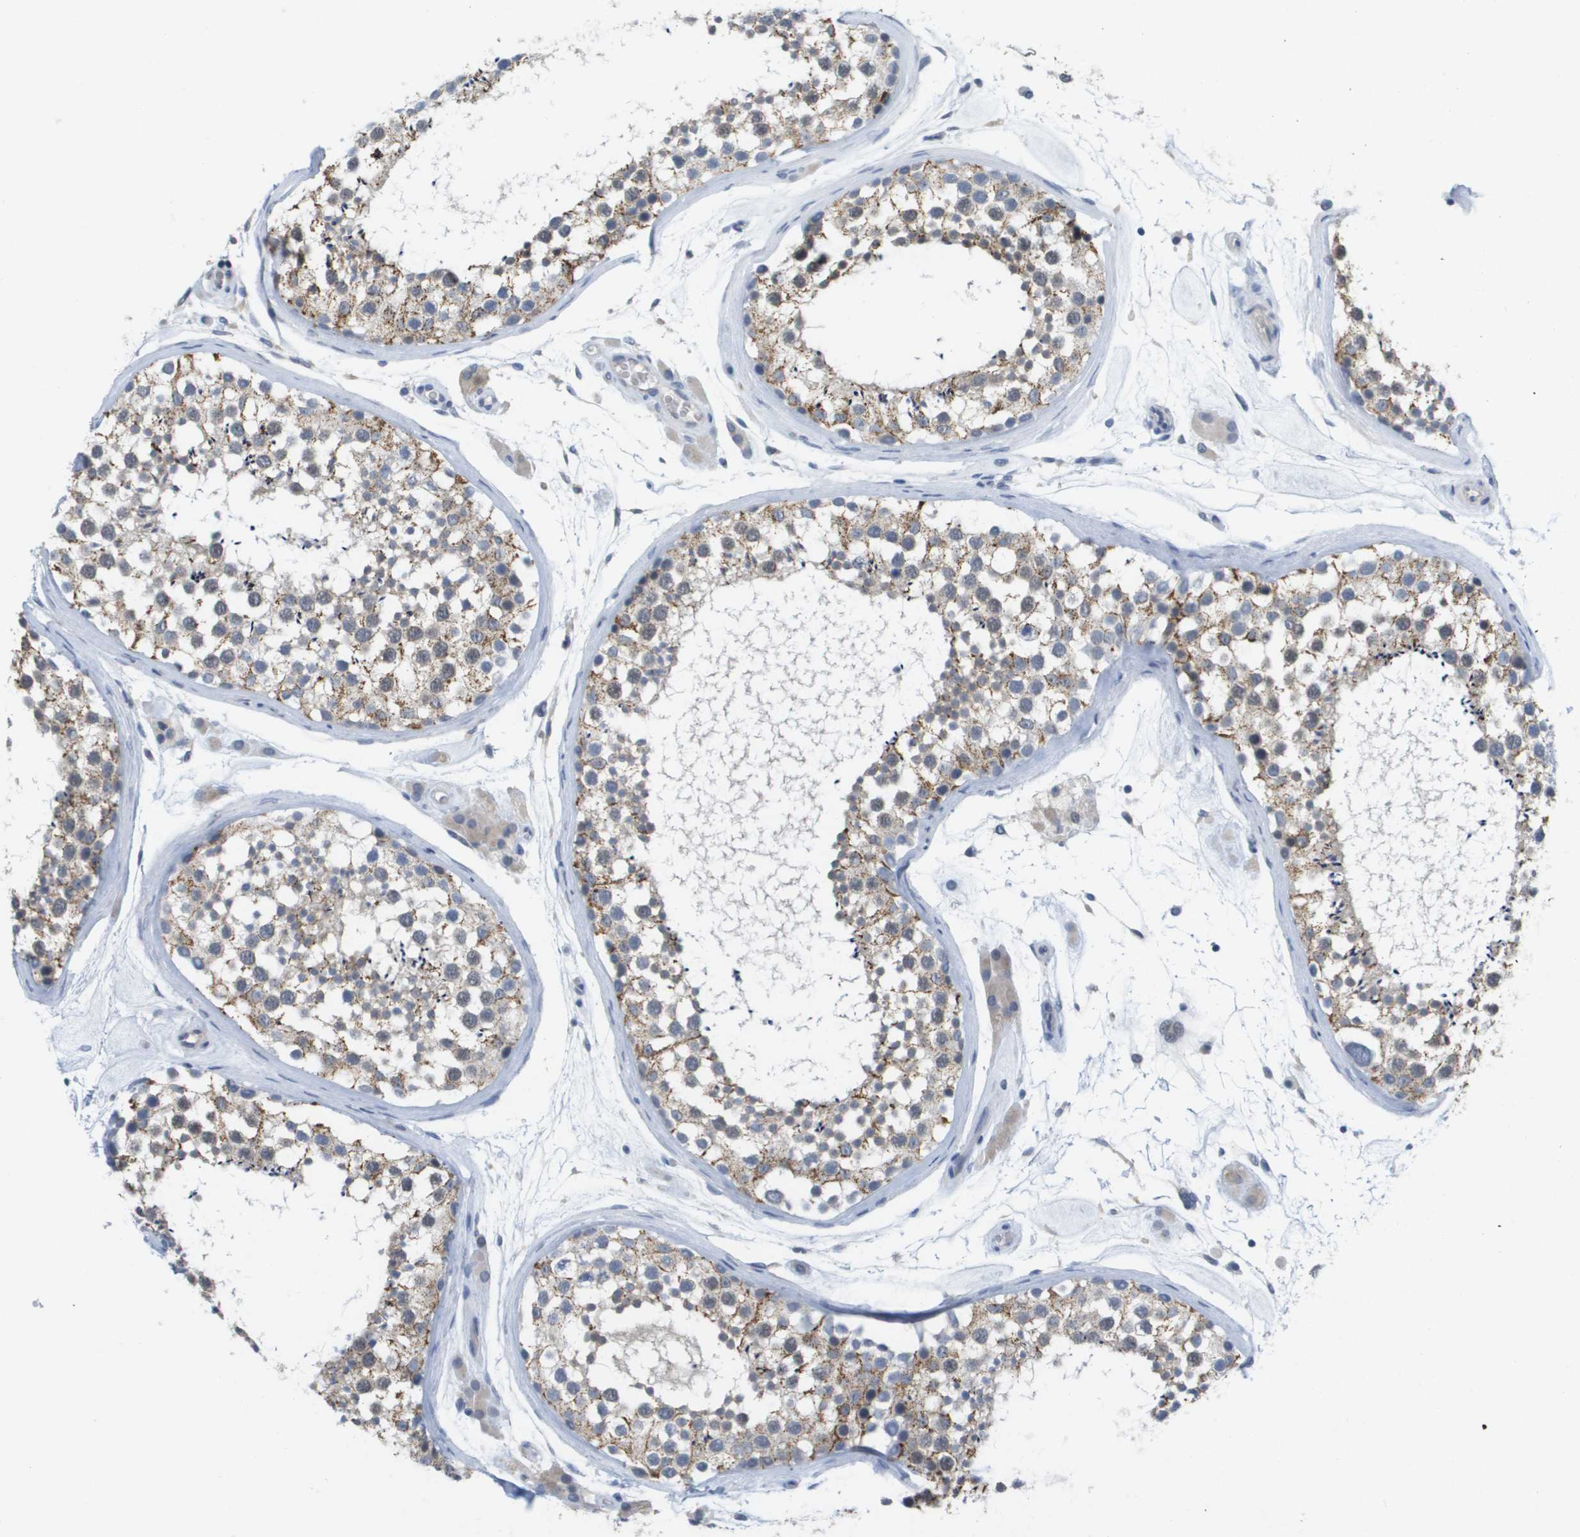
{"staining": {"intensity": "moderate", "quantity": "25%-75%", "location": "cytoplasmic/membranous"}, "tissue": "testis", "cell_type": "Cells in seminiferous ducts", "image_type": "normal", "snomed": [{"axis": "morphology", "description": "Normal tissue, NOS"}, {"axis": "topography", "description": "Testis"}], "caption": "Cells in seminiferous ducts display medium levels of moderate cytoplasmic/membranous staining in approximately 25%-75% of cells in benign testis. The staining is performed using DAB (3,3'-diaminobenzidine) brown chromogen to label protein expression. The nuclei are counter-stained blue using hematoxylin.", "gene": "PDE4A", "patient": {"sex": "male", "age": 46}}